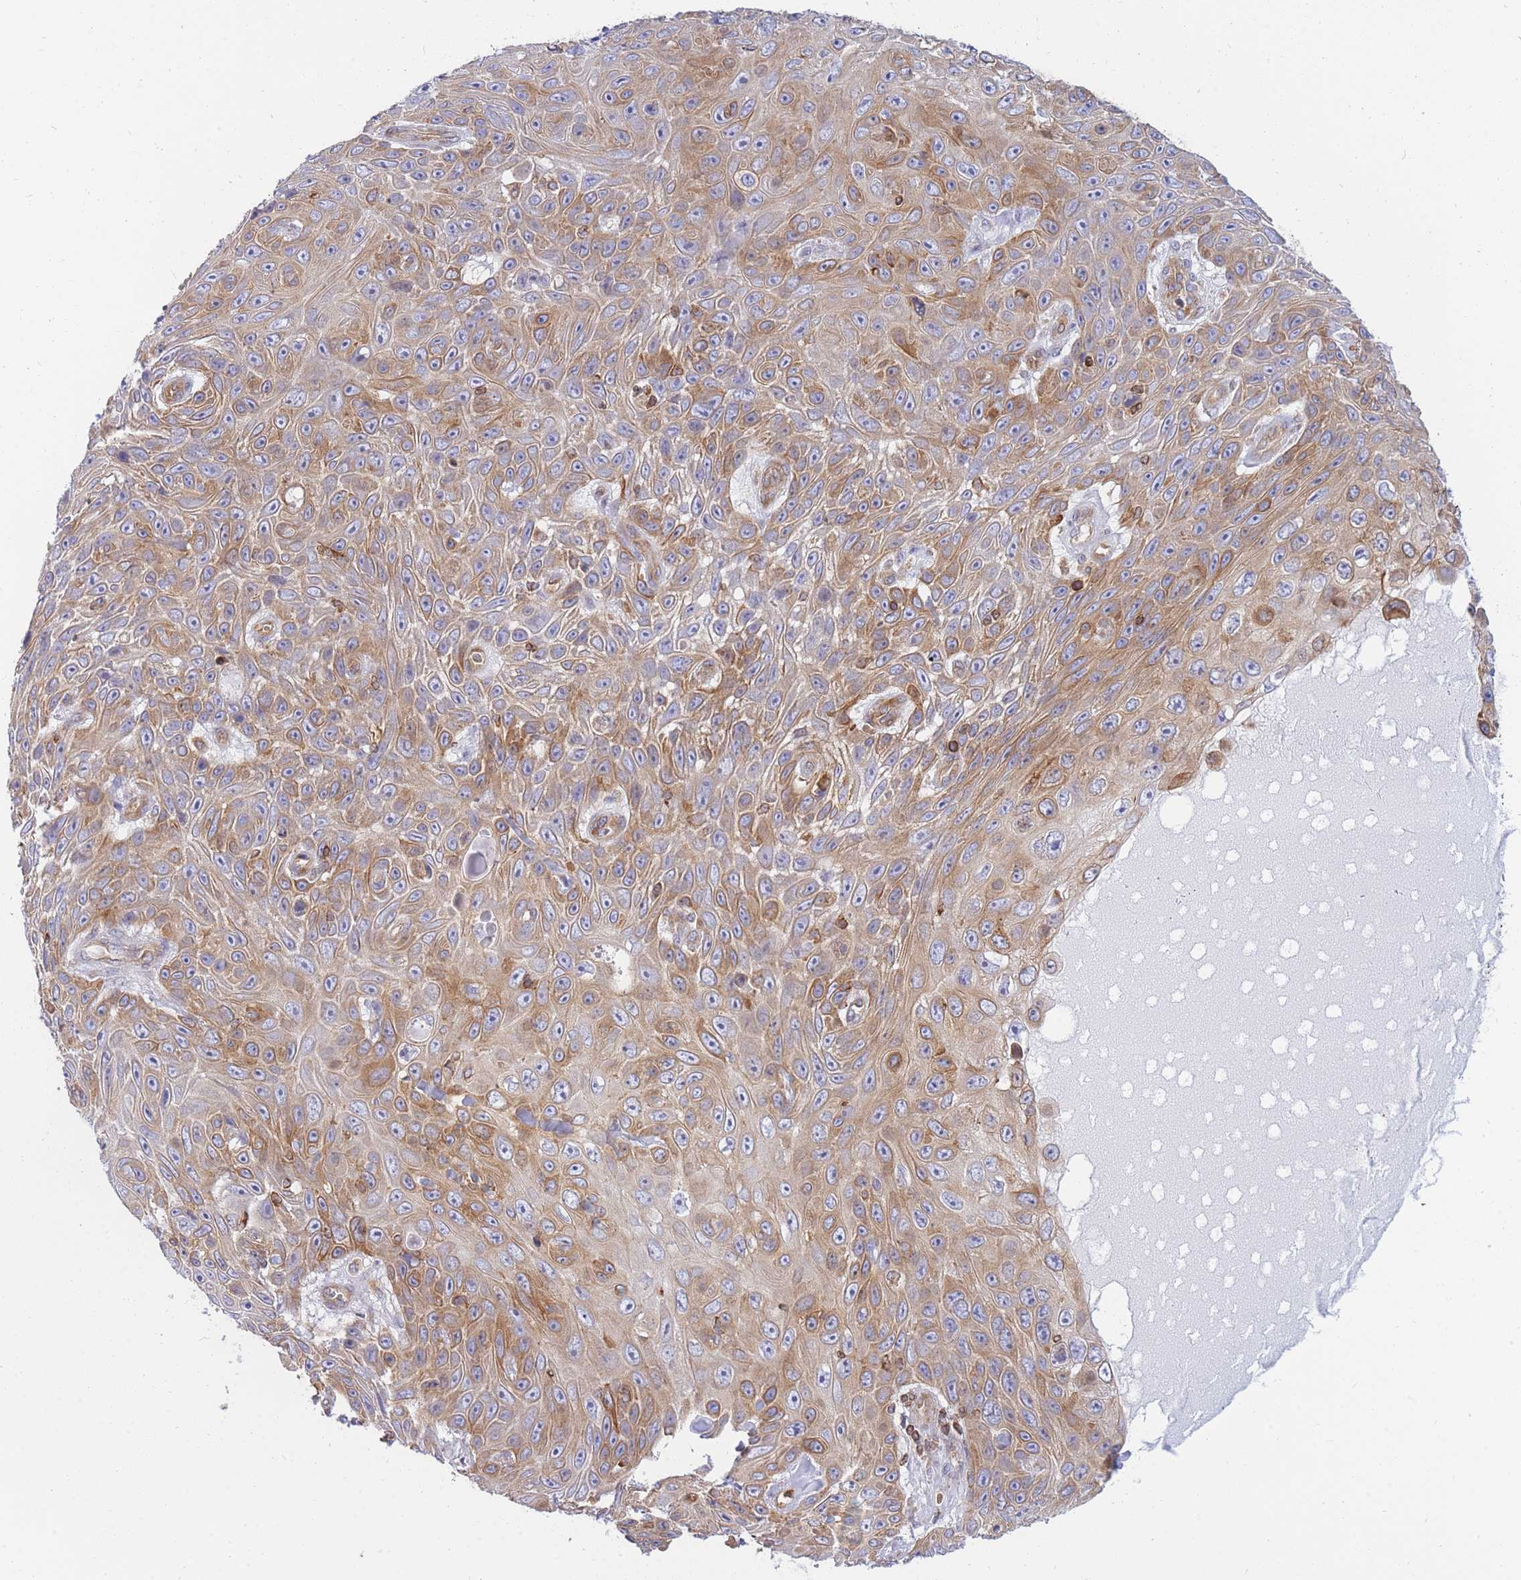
{"staining": {"intensity": "moderate", "quantity": ">75%", "location": "cytoplasmic/membranous"}, "tissue": "skin cancer", "cell_type": "Tumor cells", "image_type": "cancer", "snomed": [{"axis": "morphology", "description": "Squamous cell carcinoma, NOS"}, {"axis": "topography", "description": "Skin"}], "caption": "Skin squamous cell carcinoma was stained to show a protein in brown. There is medium levels of moderate cytoplasmic/membranous positivity in about >75% of tumor cells. The staining was performed using DAB (3,3'-diaminobenzidine), with brown indicating positive protein expression. Nuclei are stained blue with hematoxylin.", "gene": "REM1", "patient": {"sex": "male", "age": 82}}